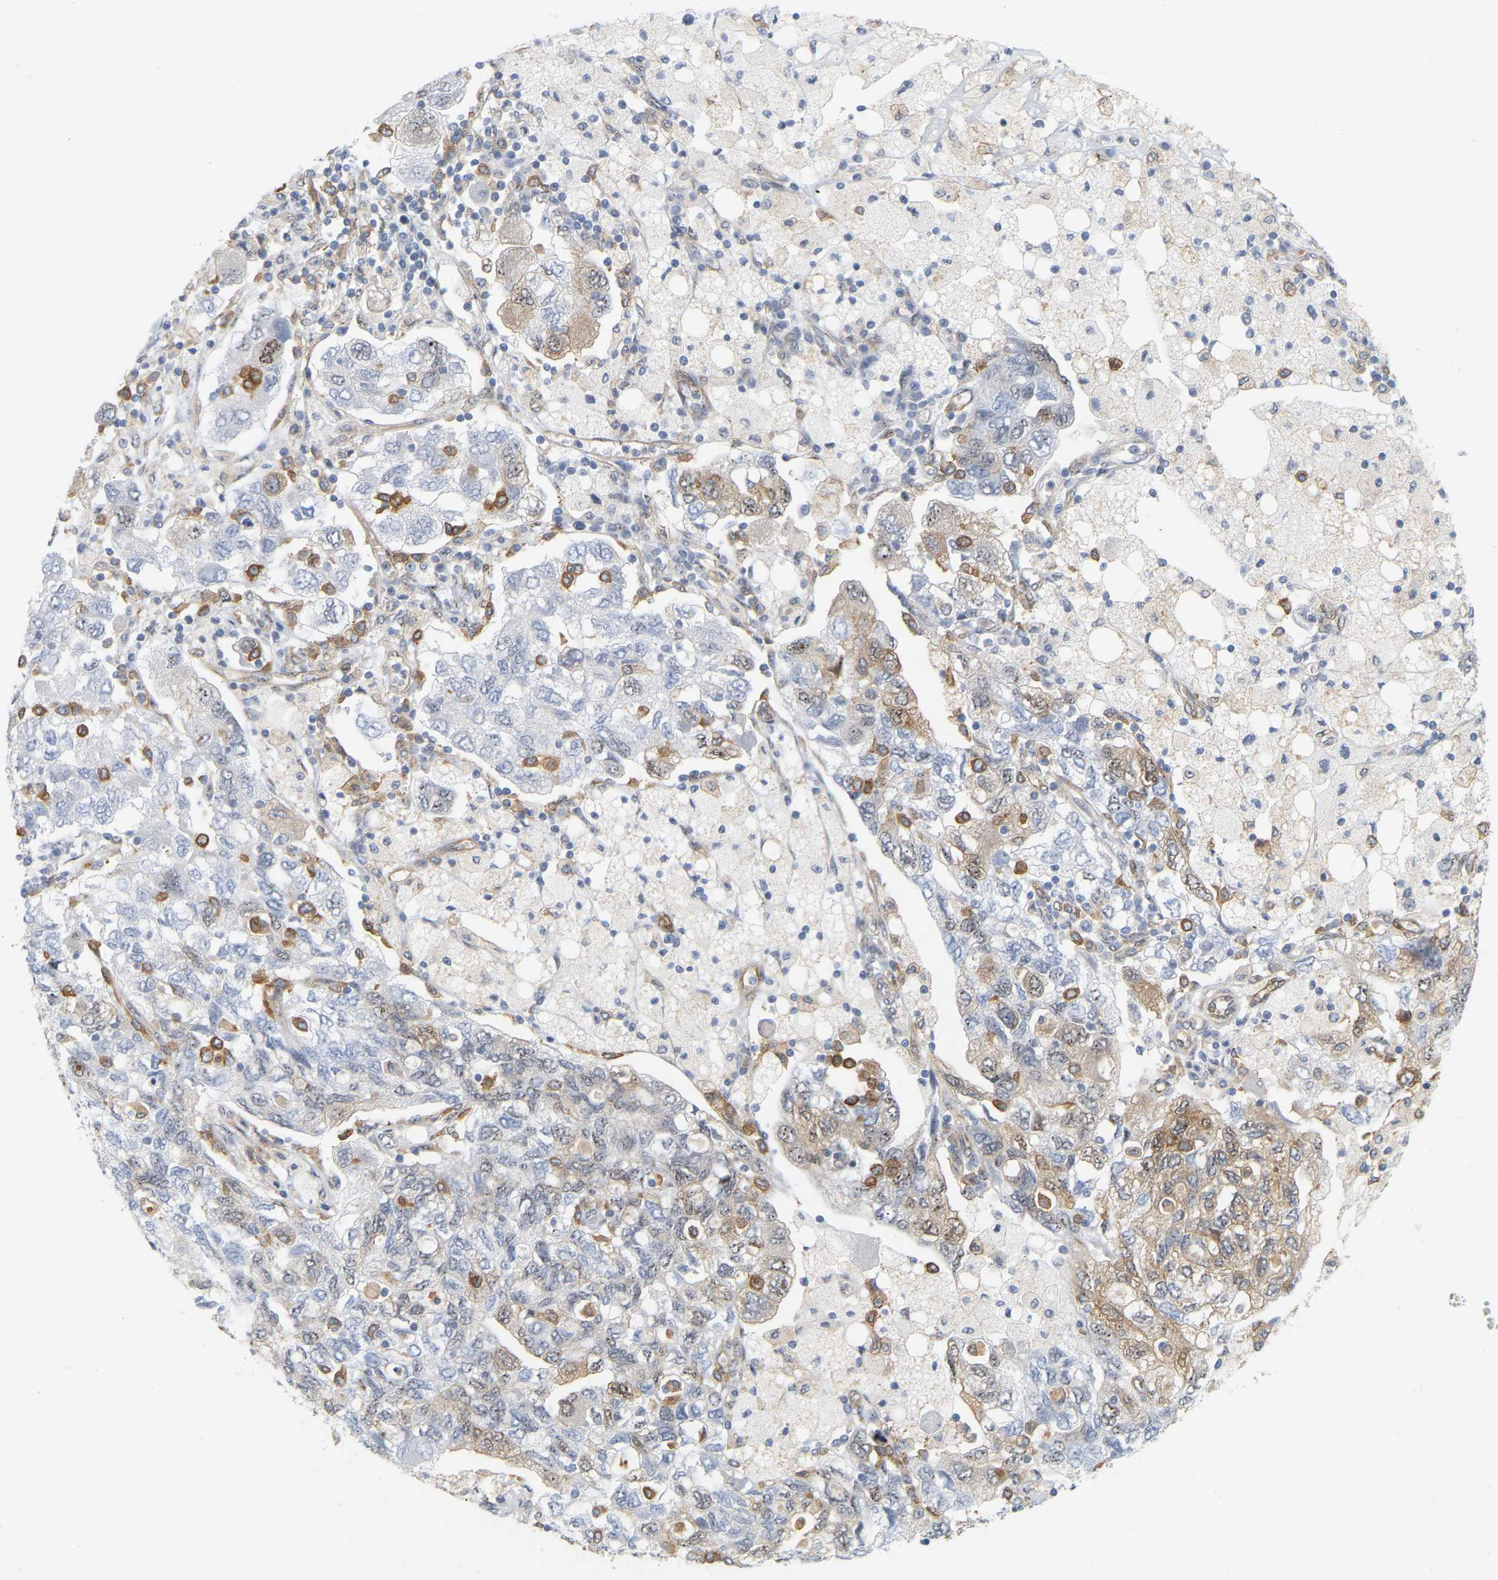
{"staining": {"intensity": "weak", "quantity": "<25%", "location": "cytoplasmic/membranous"}, "tissue": "ovarian cancer", "cell_type": "Tumor cells", "image_type": "cancer", "snomed": [{"axis": "morphology", "description": "Carcinoma, NOS"}, {"axis": "morphology", "description": "Cystadenocarcinoma, serous, NOS"}, {"axis": "topography", "description": "Ovary"}], "caption": "Tumor cells show no significant expression in ovarian cancer (serous cystadenocarcinoma).", "gene": "RAPH1", "patient": {"sex": "female", "age": 69}}